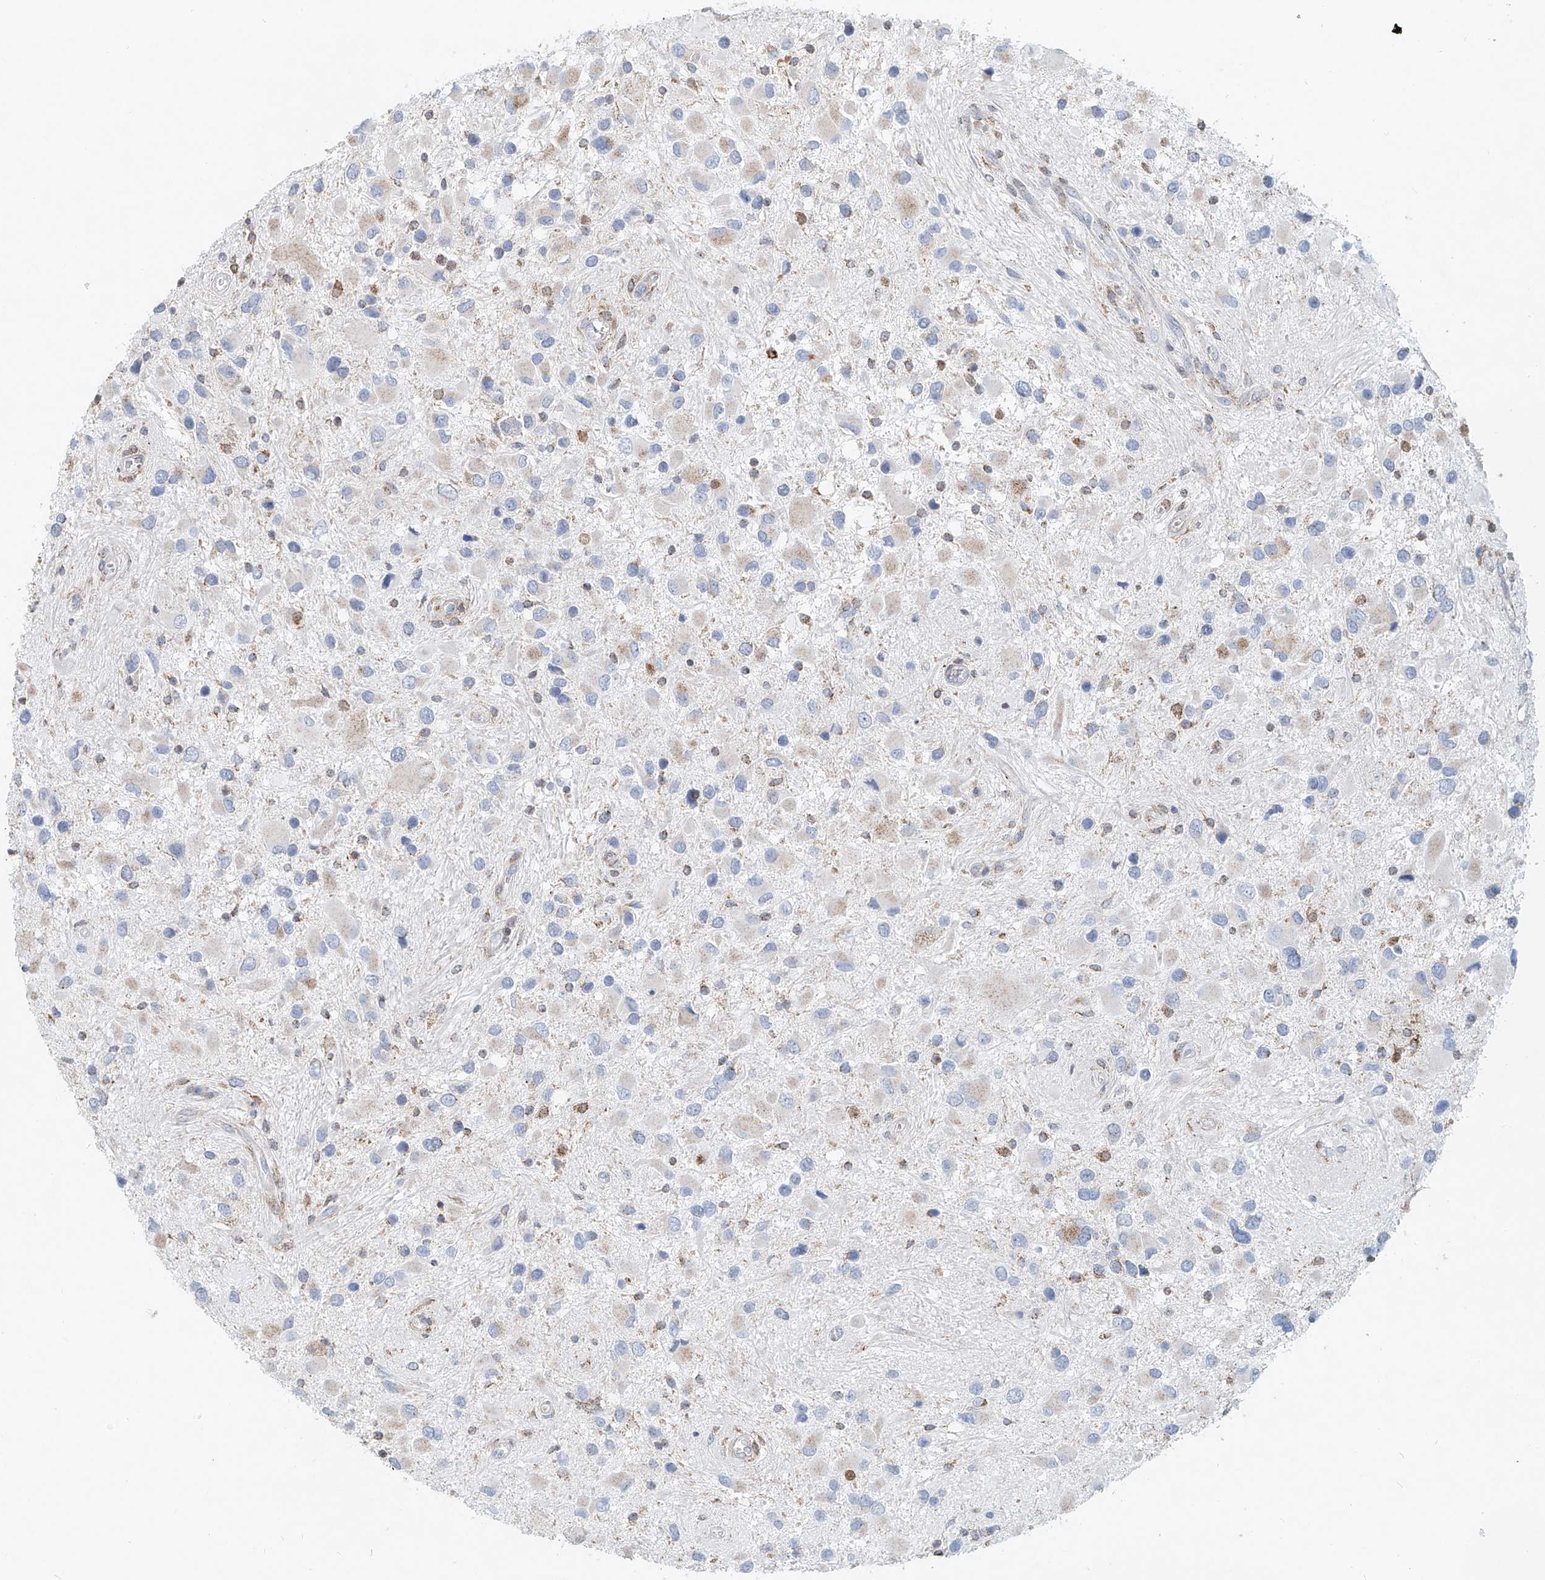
{"staining": {"intensity": "weak", "quantity": "<25%", "location": "cytoplasmic/membranous"}, "tissue": "glioma", "cell_type": "Tumor cells", "image_type": "cancer", "snomed": [{"axis": "morphology", "description": "Glioma, malignant, High grade"}, {"axis": "topography", "description": "Brain"}], "caption": "Immunohistochemical staining of human glioma shows no significant expression in tumor cells. (Stains: DAB immunohistochemistry with hematoxylin counter stain, Microscopy: brightfield microscopy at high magnification).", "gene": "PTPRA", "patient": {"sex": "male", "age": 53}}